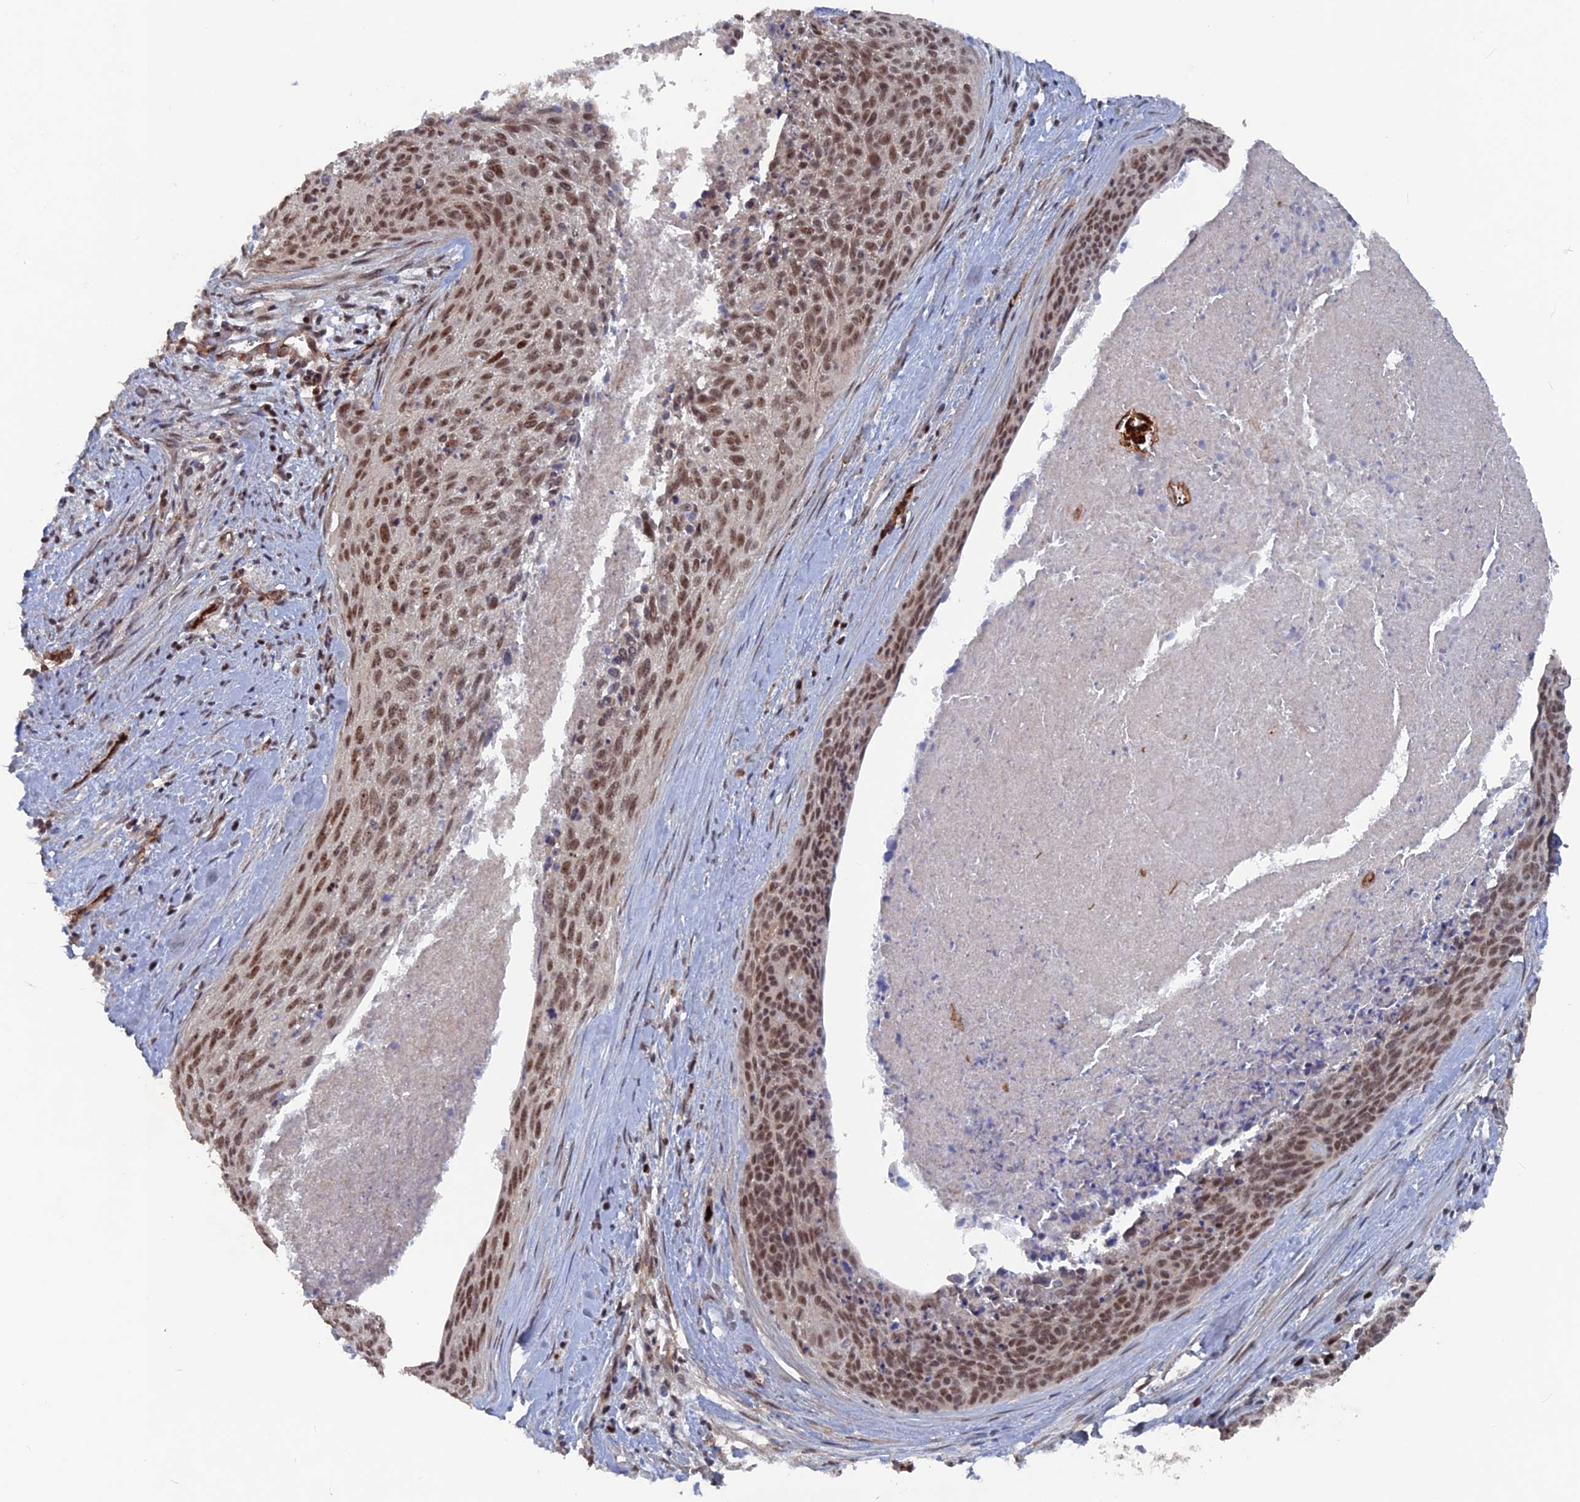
{"staining": {"intensity": "moderate", "quantity": ">75%", "location": "nuclear"}, "tissue": "cervical cancer", "cell_type": "Tumor cells", "image_type": "cancer", "snomed": [{"axis": "morphology", "description": "Squamous cell carcinoma, NOS"}, {"axis": "topography", "description": "Cervix"}], "caption": "Protein staining of cervical cancer tissue reveals moderate nuclear expression in about >75% of tumor cells.", "gene": "SH3D21", "patient": {"sex": "female", "age": 55}}